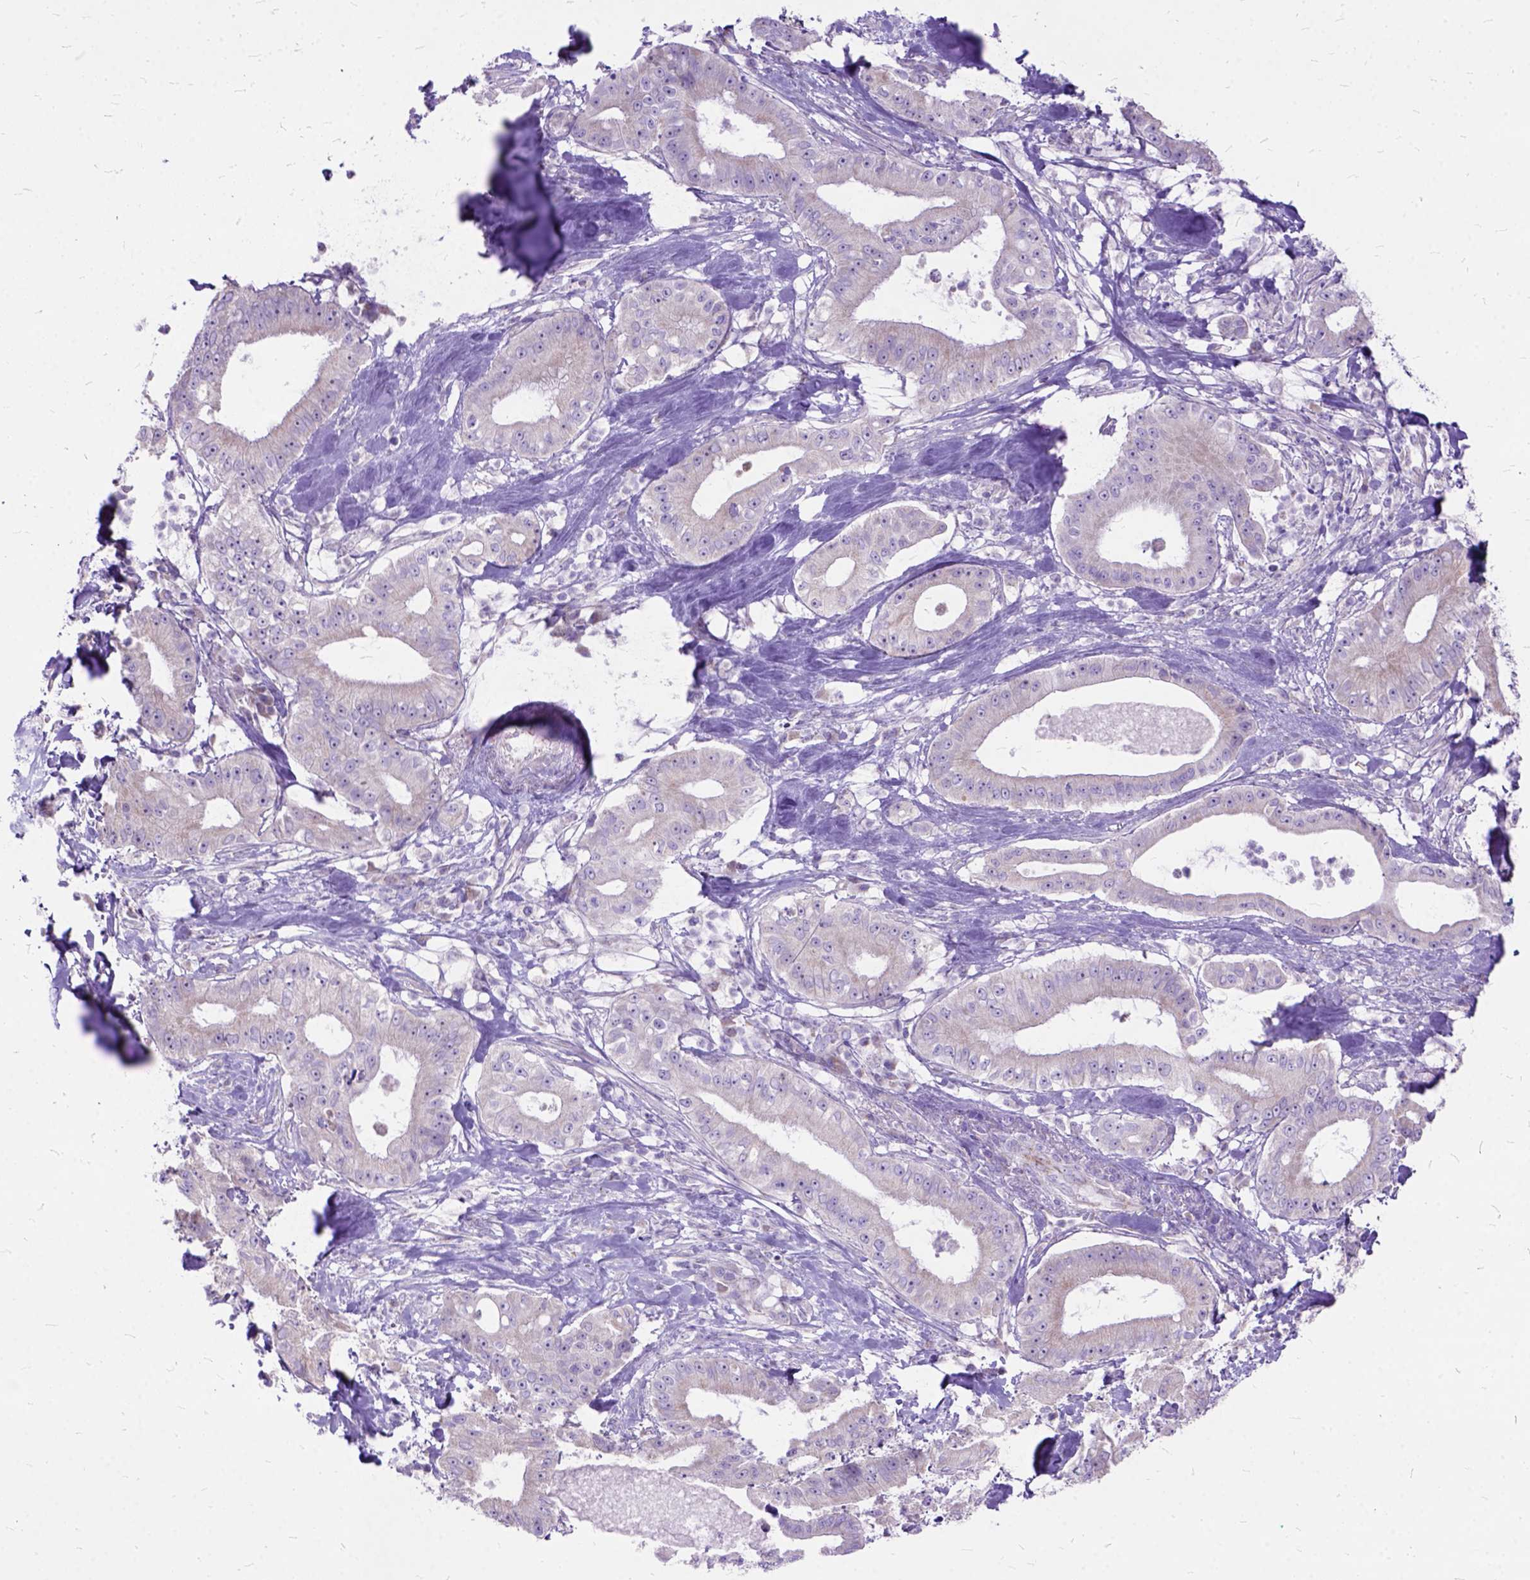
{"staining": {"intensity": "negative", "quantity": "none", "location": "none"}, "tissue": "pancreatic cancer", "cell_type": "Tumor cells", "image_type": "cancer", "snomed": [{"axis": "morphology", "description": "Adenocarcinoma, NOS"}, {"axis": "topography", "description": "Pancreas"}], "caption": "IHC photomicrograph of neoplastic tissue: human adenocarcinoma (pancreatic) stained with DAB demonstrates no significant protein positivity in tumor cells.", "gene": "CTAG2", "patient": {"sex": "male", "age": 71}}